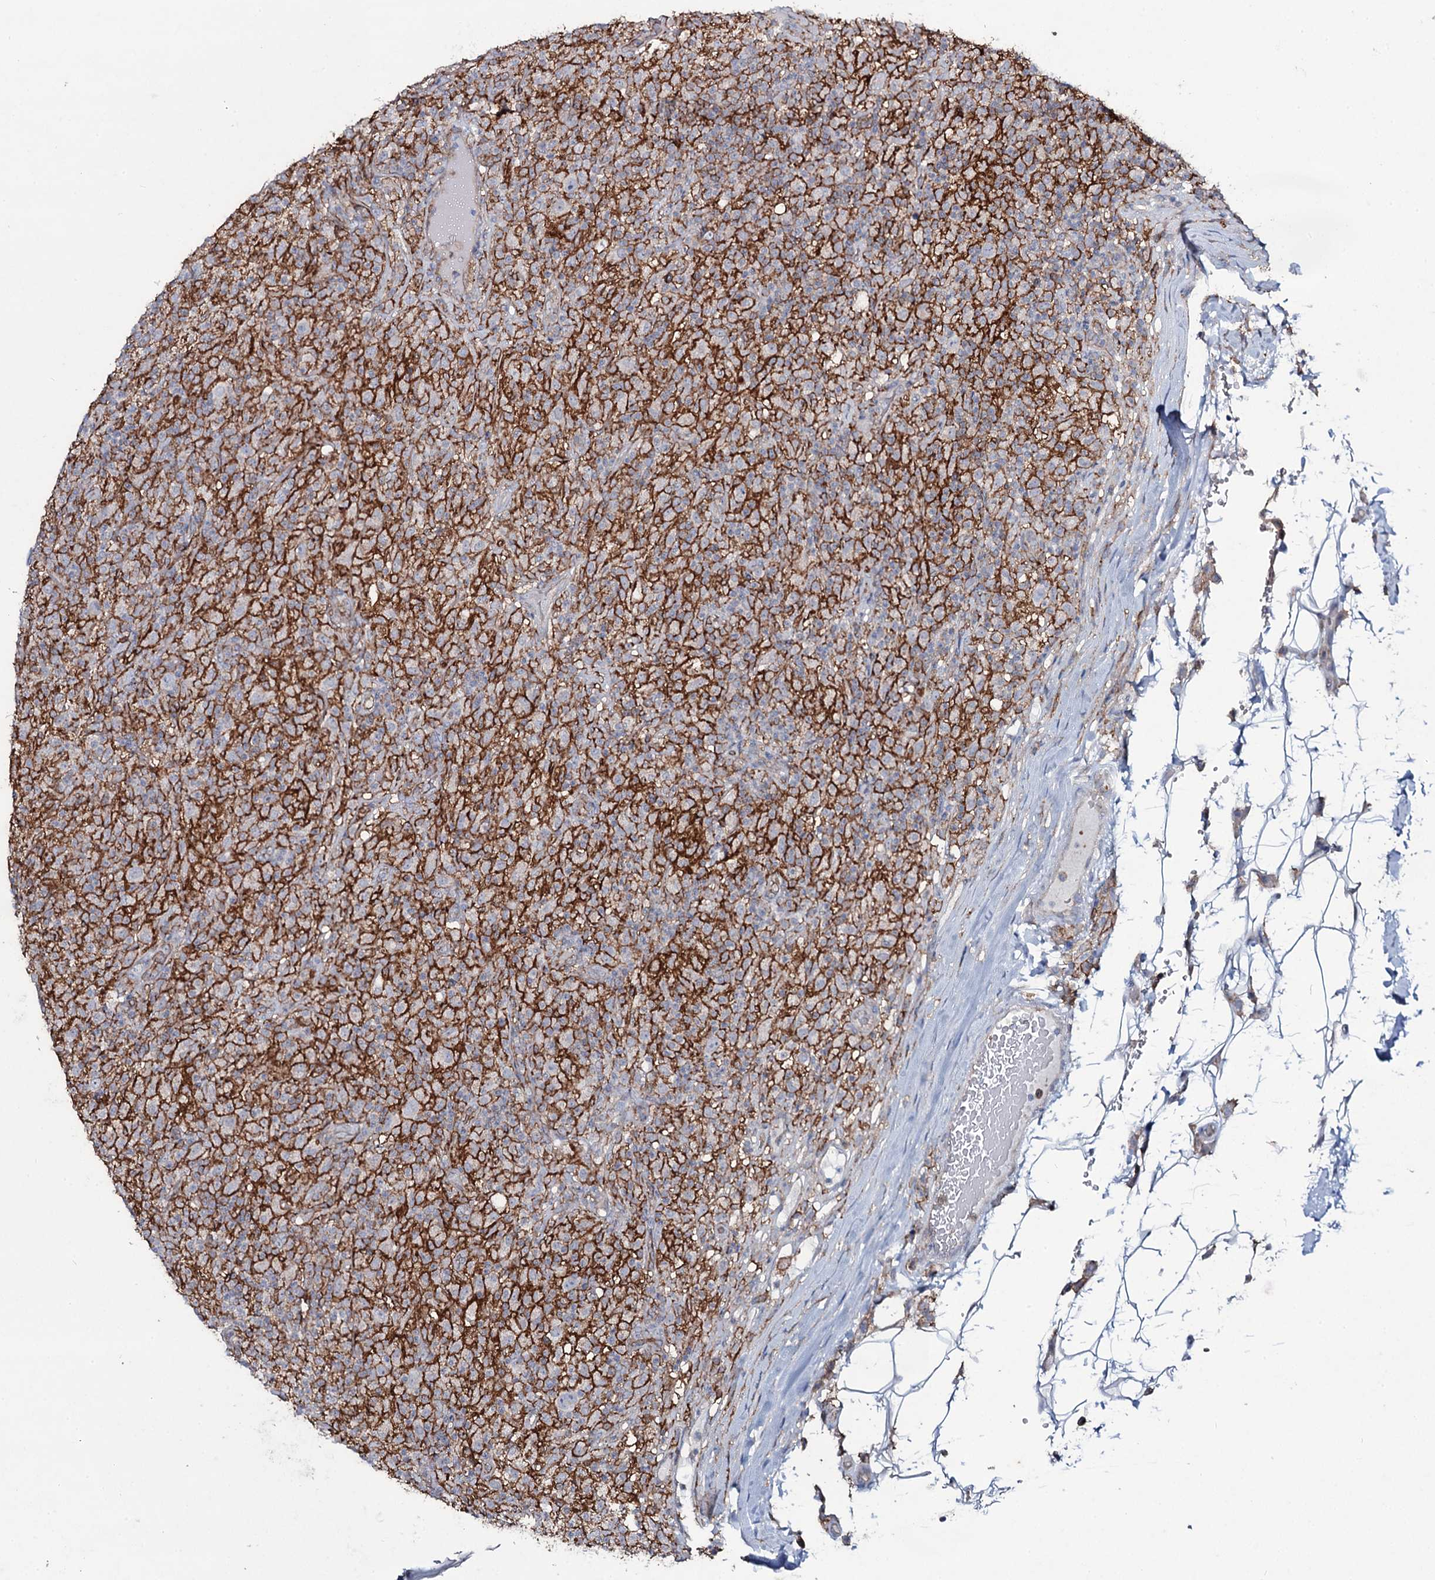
{"staining": {"intensity": "negative", "quantity": "none", "location": "none"}, "tissue": "lymphoma", "cell_type": "Tumor cells", "image_type": "cancer", "snomed": [{"axis": "morphology", "description": "Hodgkin's disease, NOS"}, {"axis": "topography", "description": "Lymph node"}], "caption": "This is an immunohistochemistry (IHC) micrograph of lymphoma. There is no expression in tumor cells.", "gene": "SNAP23", "patient": {"sex": "male", "age": 70}}